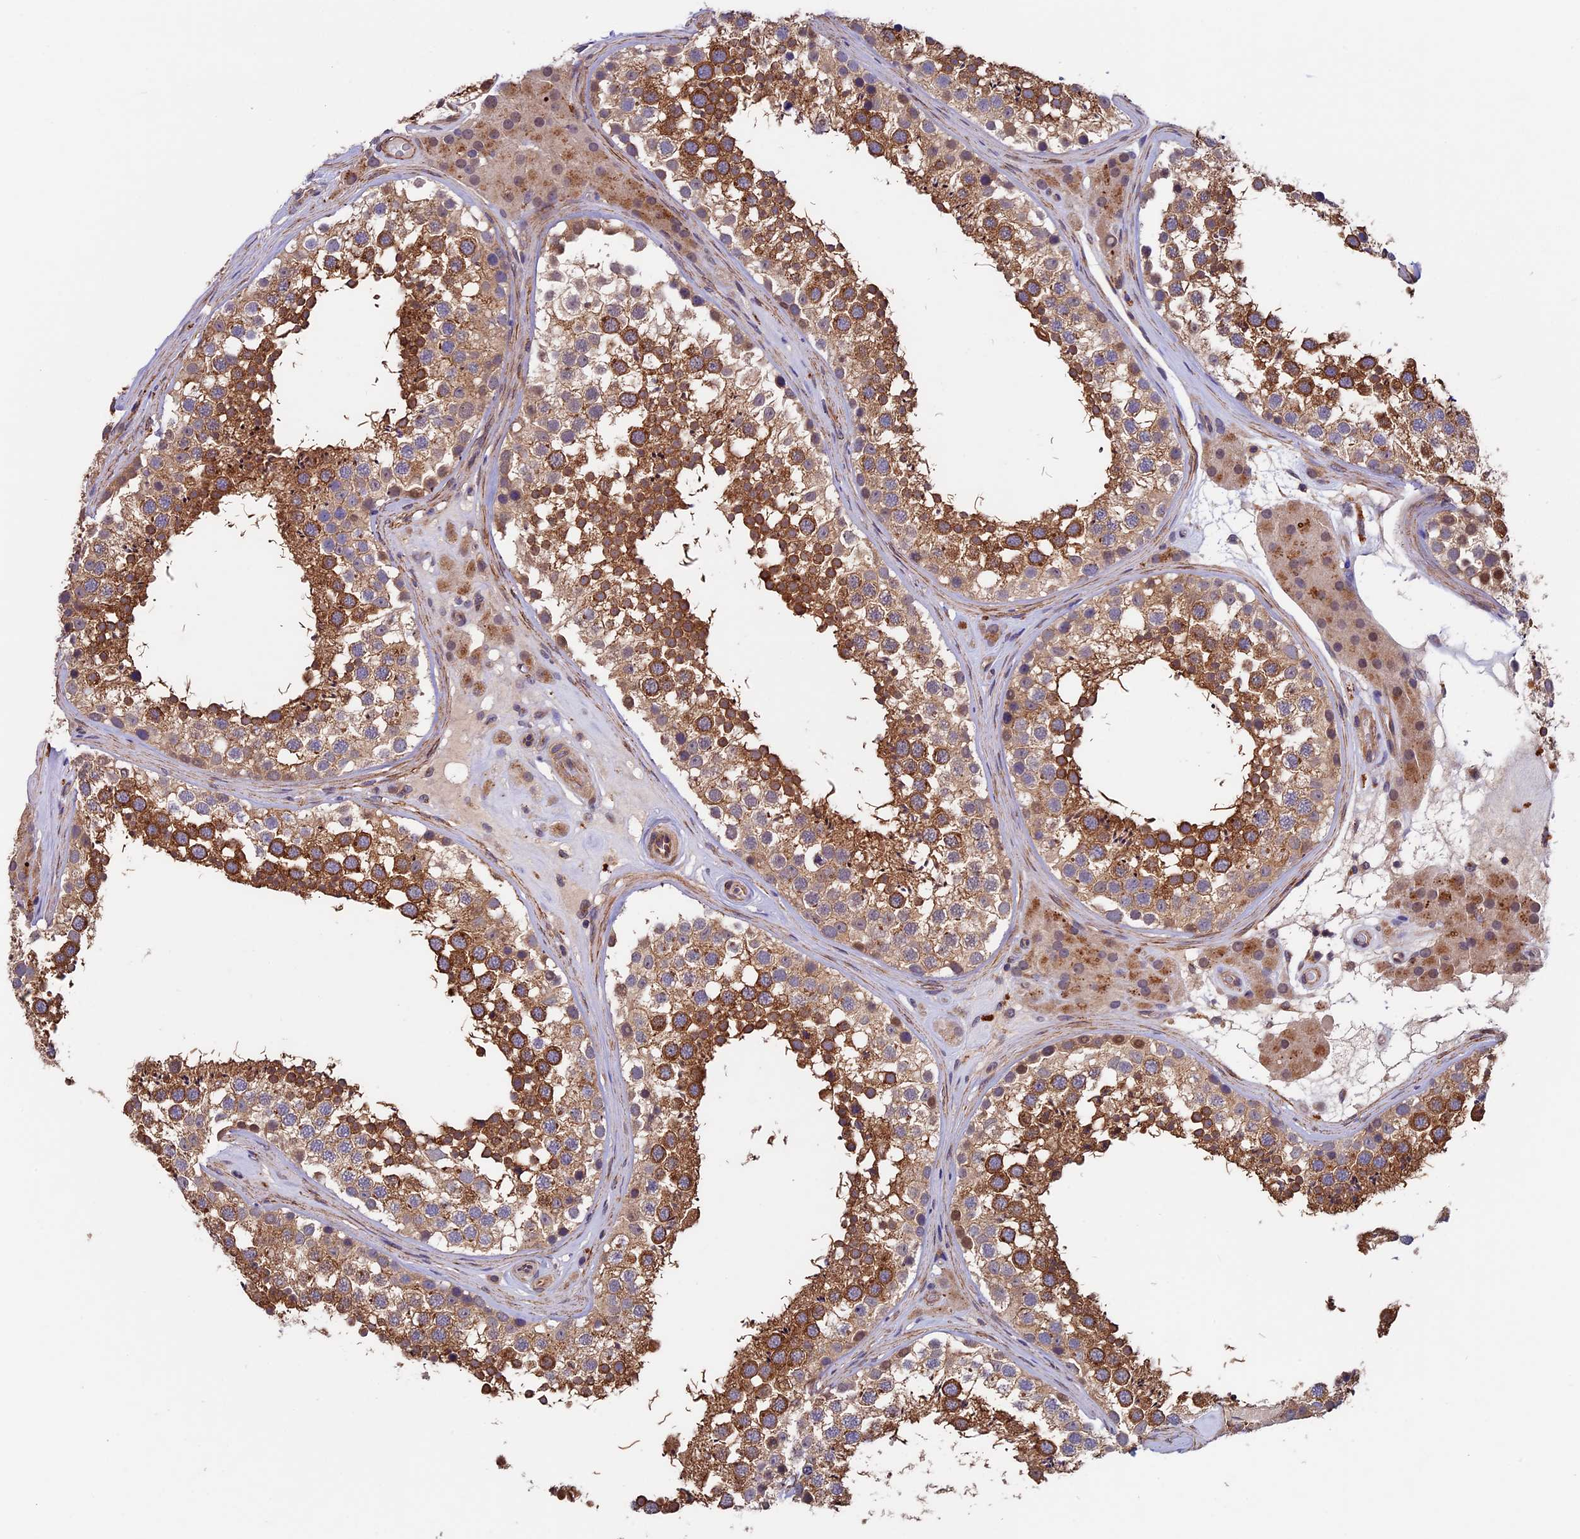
{"staining": {"intensity": "strong", "quantity": ">75%", "location": "cytoplasmic/membranous"}, "tissue": "testis", "cell_type": "Cells in seminiferous ducts", "image_type": "normal", "snomed": [{"axis": "morphology", "description": "Normal tissue, NOS"}, {"axis": "topography", "description": "Testis"}], "caption": "Immunohistochemistry staining of benign testis, which displays high levels of strong cytoplasmic/membranous staining in about >75% of cells in seminiferous ducts indicating strong cytoplasmic/membranous protein staining. The staining was performed using DAB (3,3'-diaminobenzidine) (brown) for protein detection and nuclei were counterstained in hematoxylin (blue).", "gene": "SLC9A5", "patient": {"sex": "male", "age": 46}}